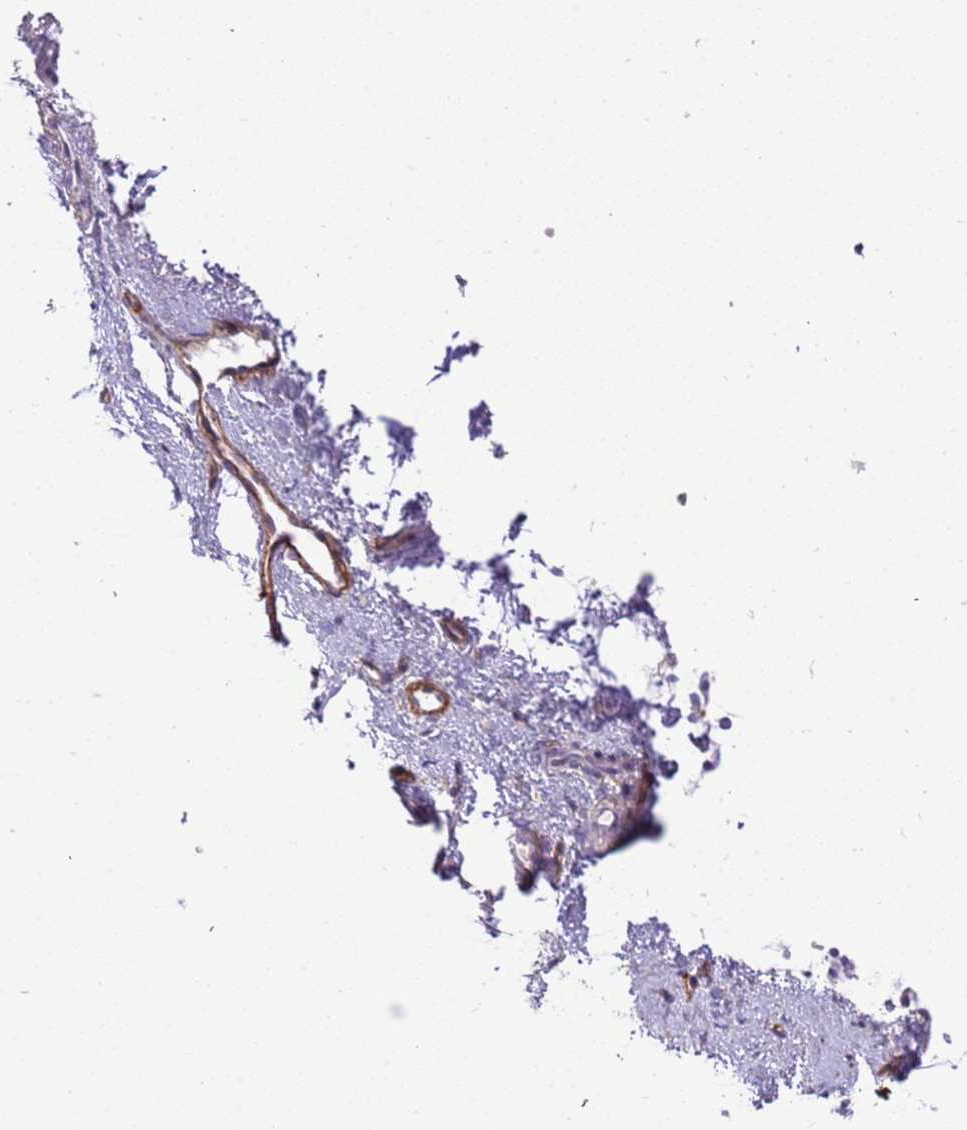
{"staining": {"intensity": "negative", "quantity": "none", "location": "none"}, "tissue": "nasopharynx", "cell_type": "Respiratory epithelial cells", "image_type": "normal", "snomed": [{"axis": "morphology", "description": "Normal tissue, NOS"}, {"axis": "topography", "description": "Nasopharynx"}], "caption": "This is an IHC micrograph of normal human nasopharynx. There is no expression in respiratory epithelial cells.", "gene": "MAGEF1", "patient": {"sex": "male", "age": 82}}